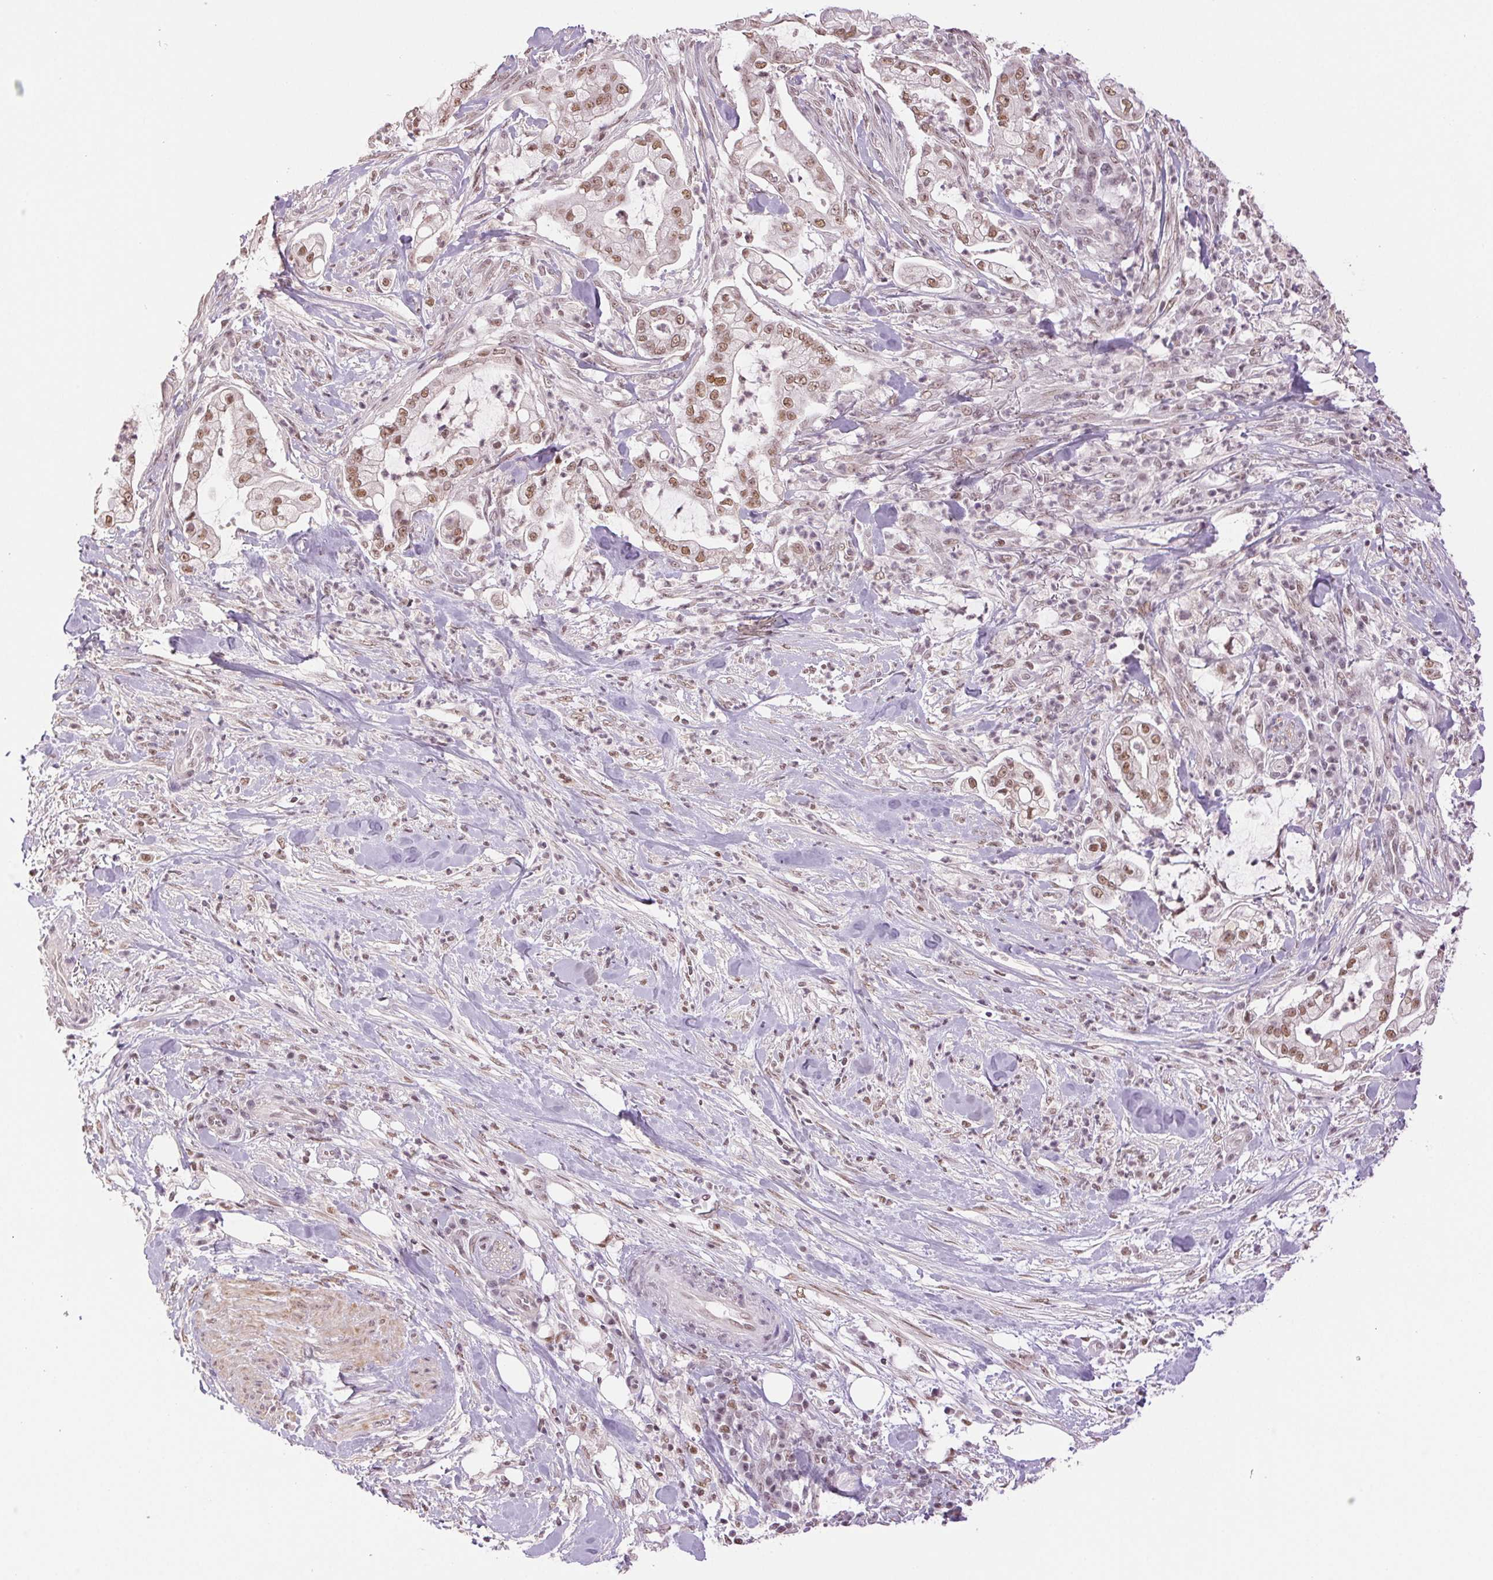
{"staining": {"intensity": "moderate", "quantity": ">75%", "location": "nuclear"}, "tissue": "pancreatic cancer", "cell_type": "Tumor cells", "image_type": "cancer", "snomed": [{"axis": "morphology", "description": "Adenocarcinoma, NOS"}, {"axis": "topography", "description": "Pancreas"}], "caption": "Brown immunohistochemical staining in adenocarcinoma (pancreatic) demonstrates moderate nuclear expression in approximately >75% of tumor cells.", "gene": "RPRD1B", "patient": {"sex": "female", "age": 69}}